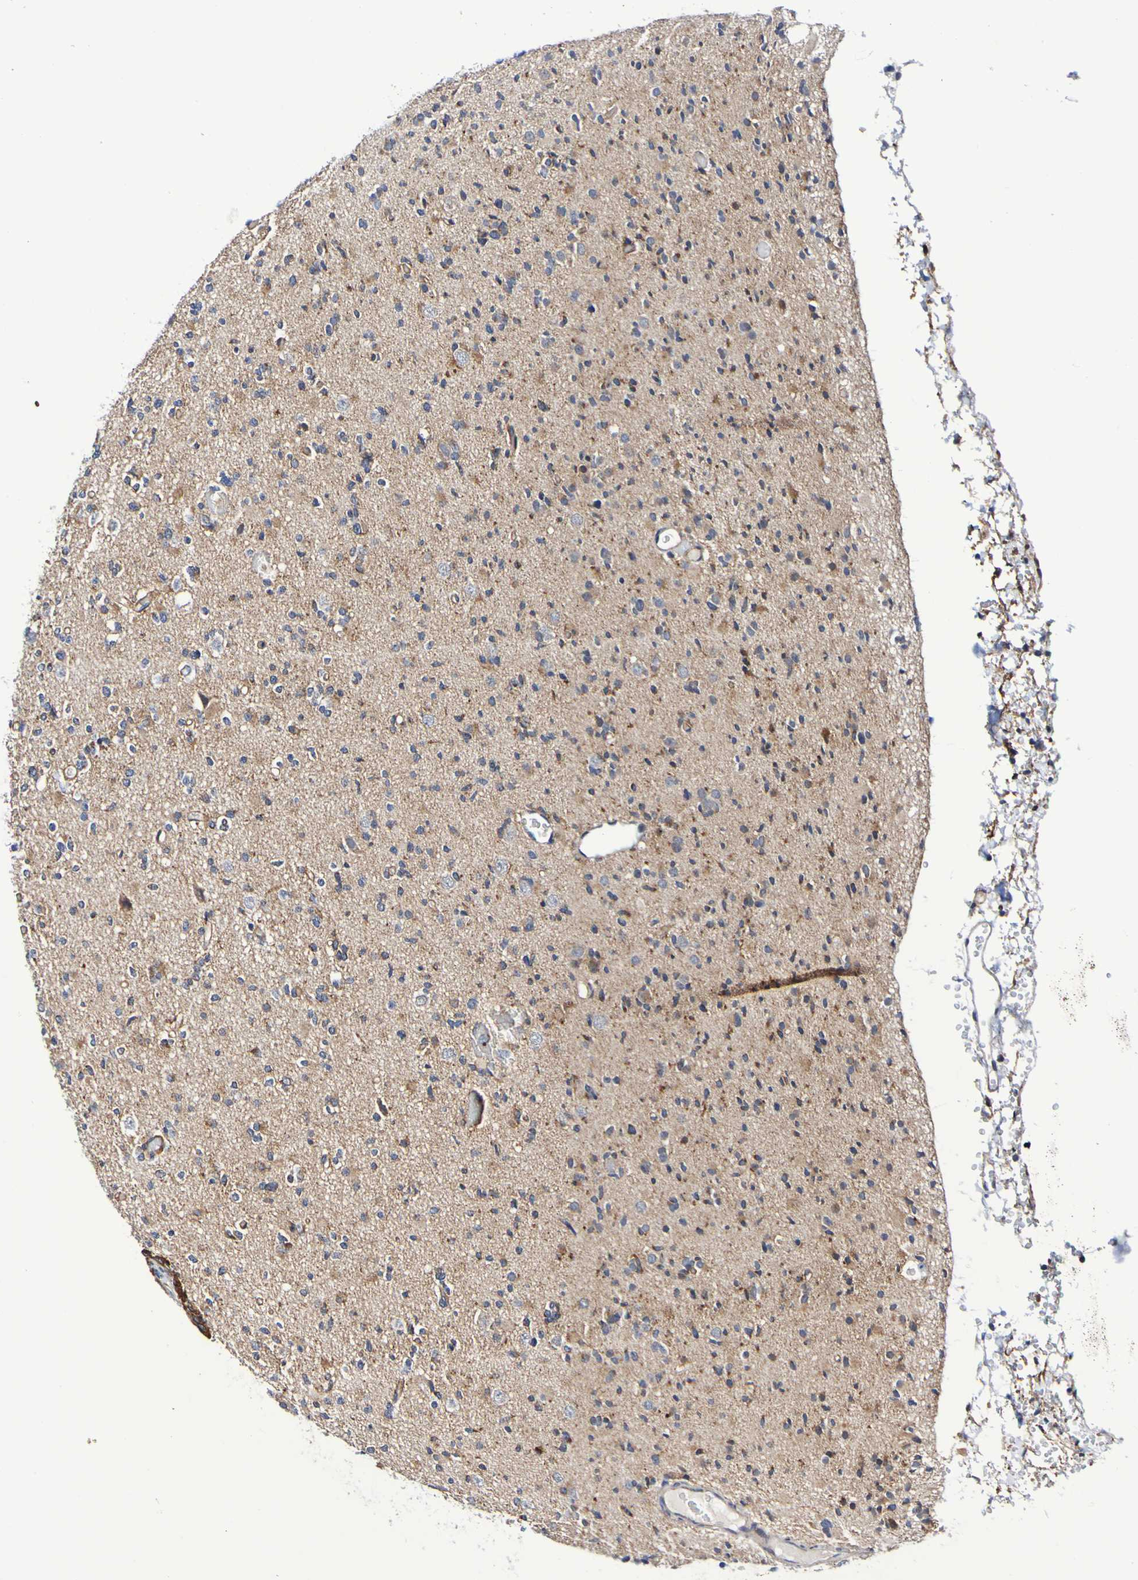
{"staining": {"intensity": "negative", "quantity": "none", "location": "none"}, "tissue": "glioma", "cell_type": "Tumor cells", "image_type": "cancer", "snomed": [{"axis": "morphology", "description": "Glioma, malignant, Low grade"}, {"axis": "topography", "description": "Brain"}], "caption": "Immunohistochemical staining of human malignant low-grade glioma shows no significant staining in tumor cells. The staining is performed using DAB (3,3'-diaminobenzidine) brown chromogen with nuclei counter-stained in using hematoxylin.", "gene": "GJB1", "patient": {"sex": "female", "age": 22}}